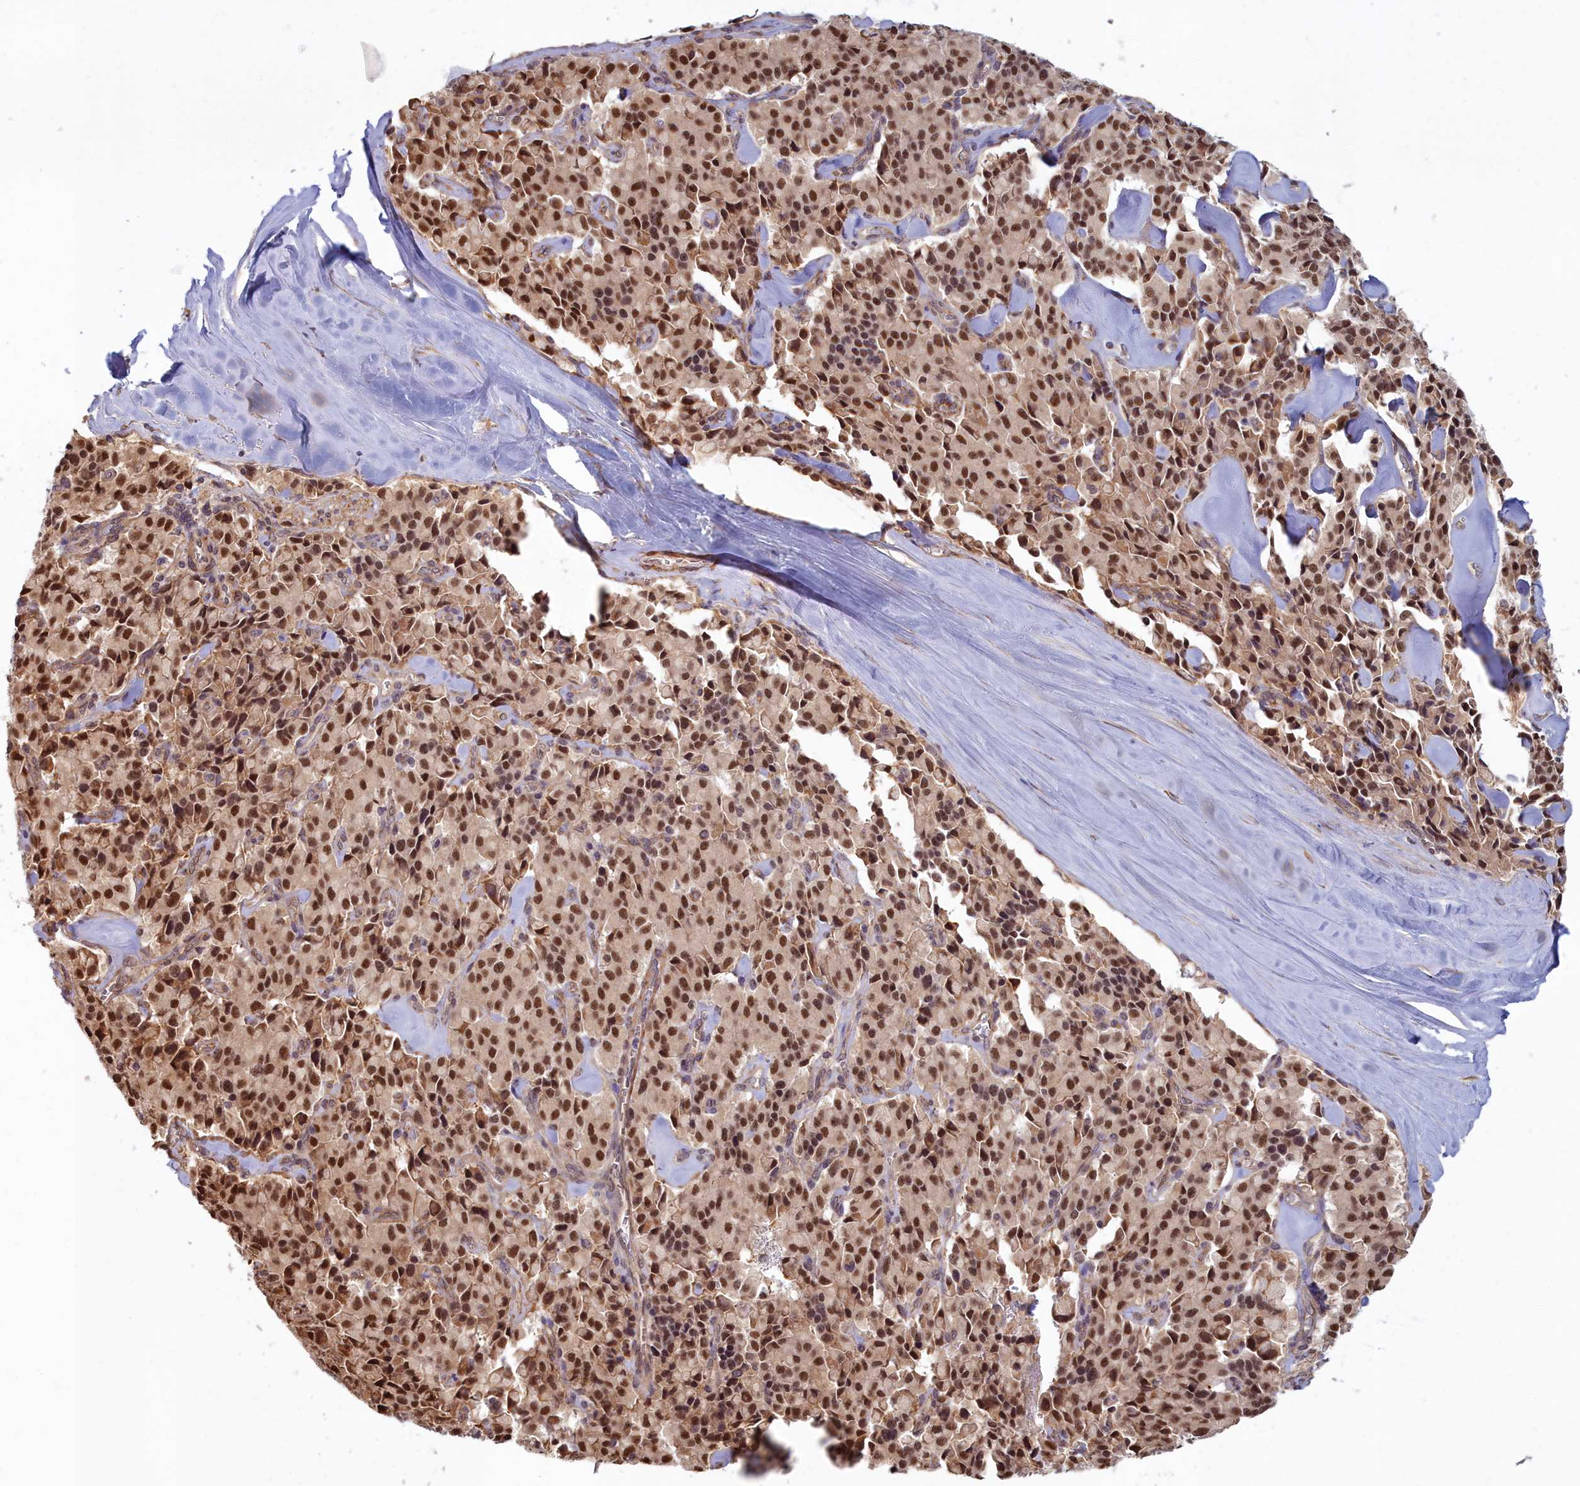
{"staining": {"intensity": "strong", "quantity": ">75%", "location": "nuclear"}, "tissue": "pancreatic cancer", "cell_type": "Tumor cells", "image_type": "cancer", "snomed": [{"axis": "morphology", "description": "Adenocarcinoma, NOS"}, {"axis": "topography", "description": "Pancreas"}], "caption": "IHC (DAB (3,3'-diaminobenzidine)) staining of pancreatic adenocarcinoma demonstrates strong nuclear protein staining in about >75% of tumor cells. (brown staining indicates protein expression, while blue staining denotes nuclei).", "gene": "MAK16", "patient": {"sex": "male", "age": 65}}